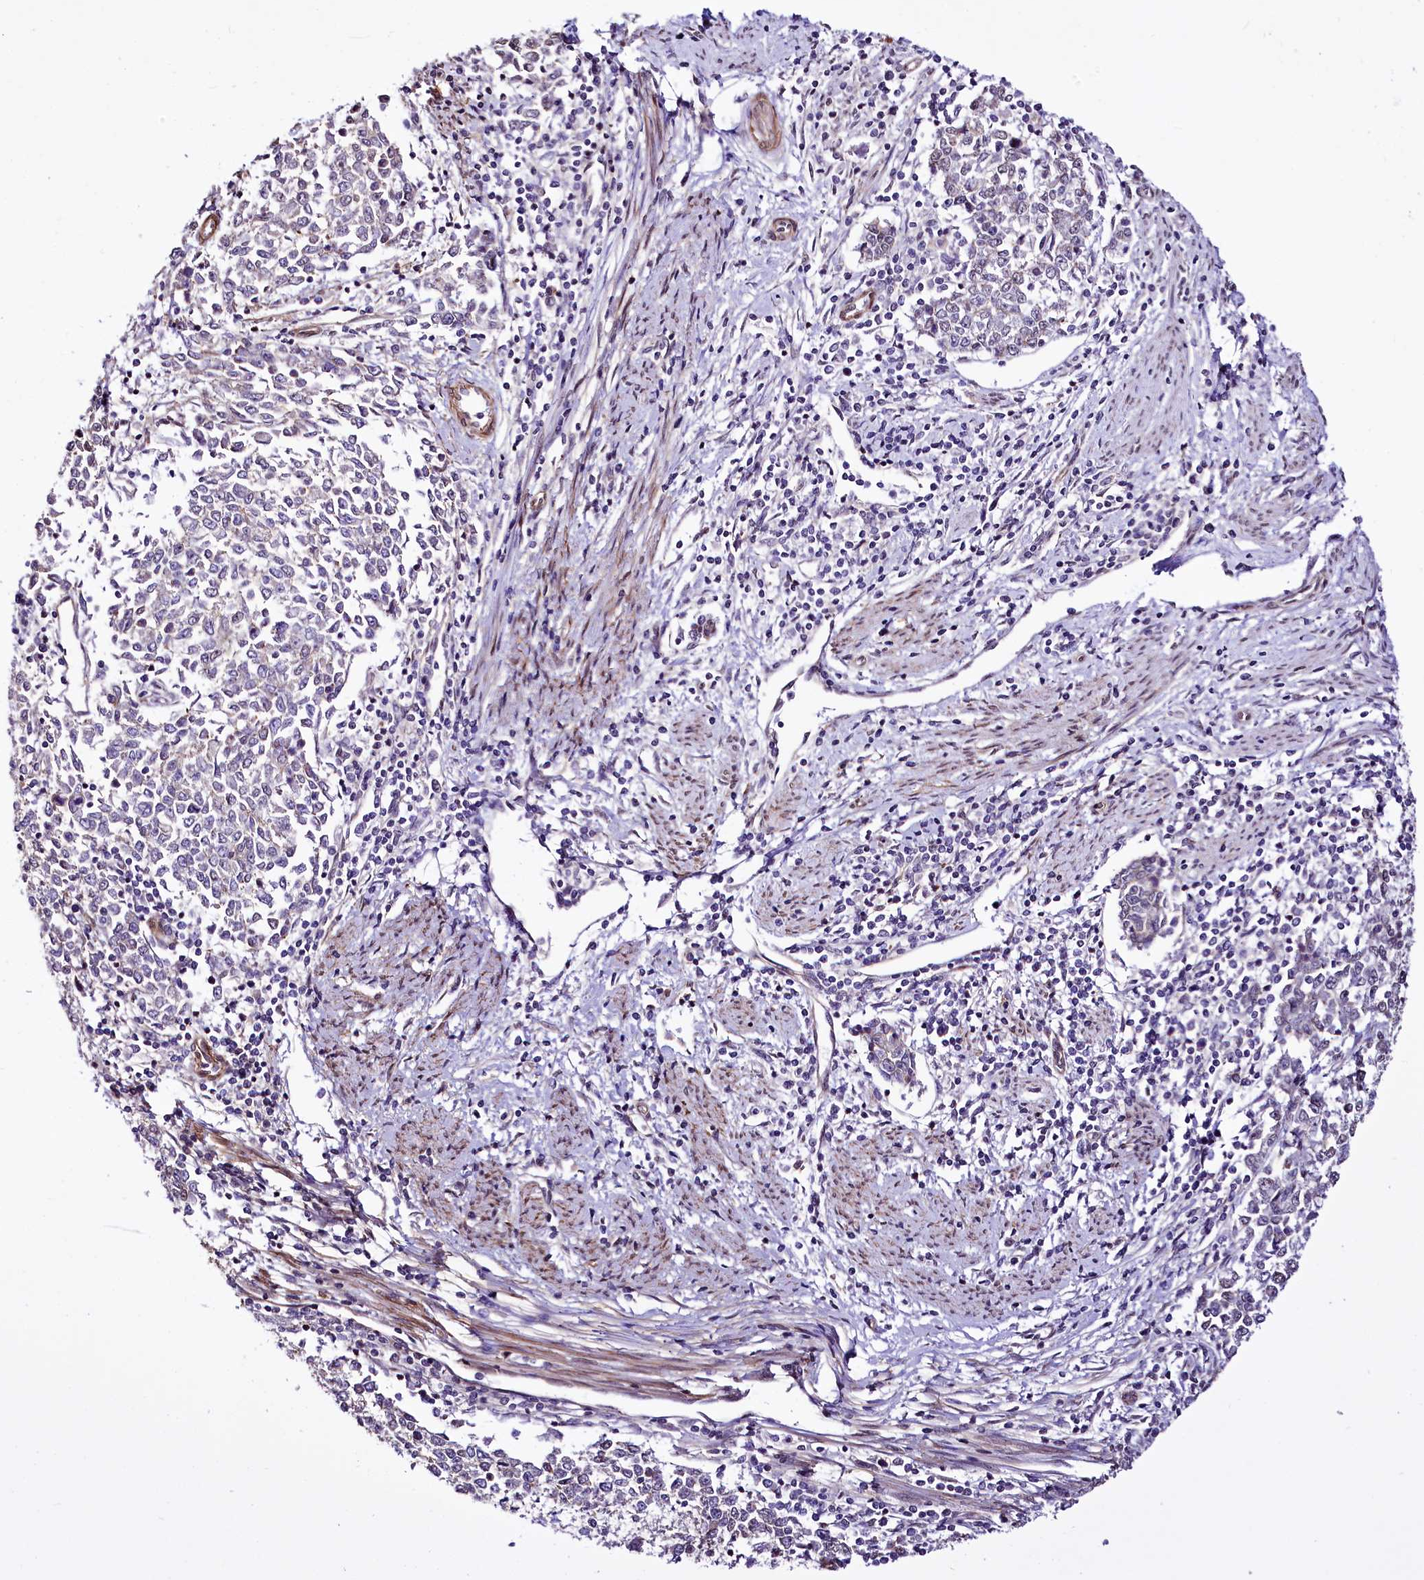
{"staining": {"intensity": "negative", "quantity": "none", "location": "none"}, "tissue": "endometrial cancer", "cell_type": "Tumor cells", "image_type": "cancer", "snomed": [{"axis": "morphology", "description": "Adenocarcinoma, NOS"}, {"axis": "topography", "description": "Endometrium"}], "caption": "Immunohistochemical staining of human endometrial adenocarcinoma reveals no significant positivity in tumor cells. (IHC, brightfield microscopy, high magnification).", "gene": "ST7", "patient": {"sex": "female", "age": 50}}